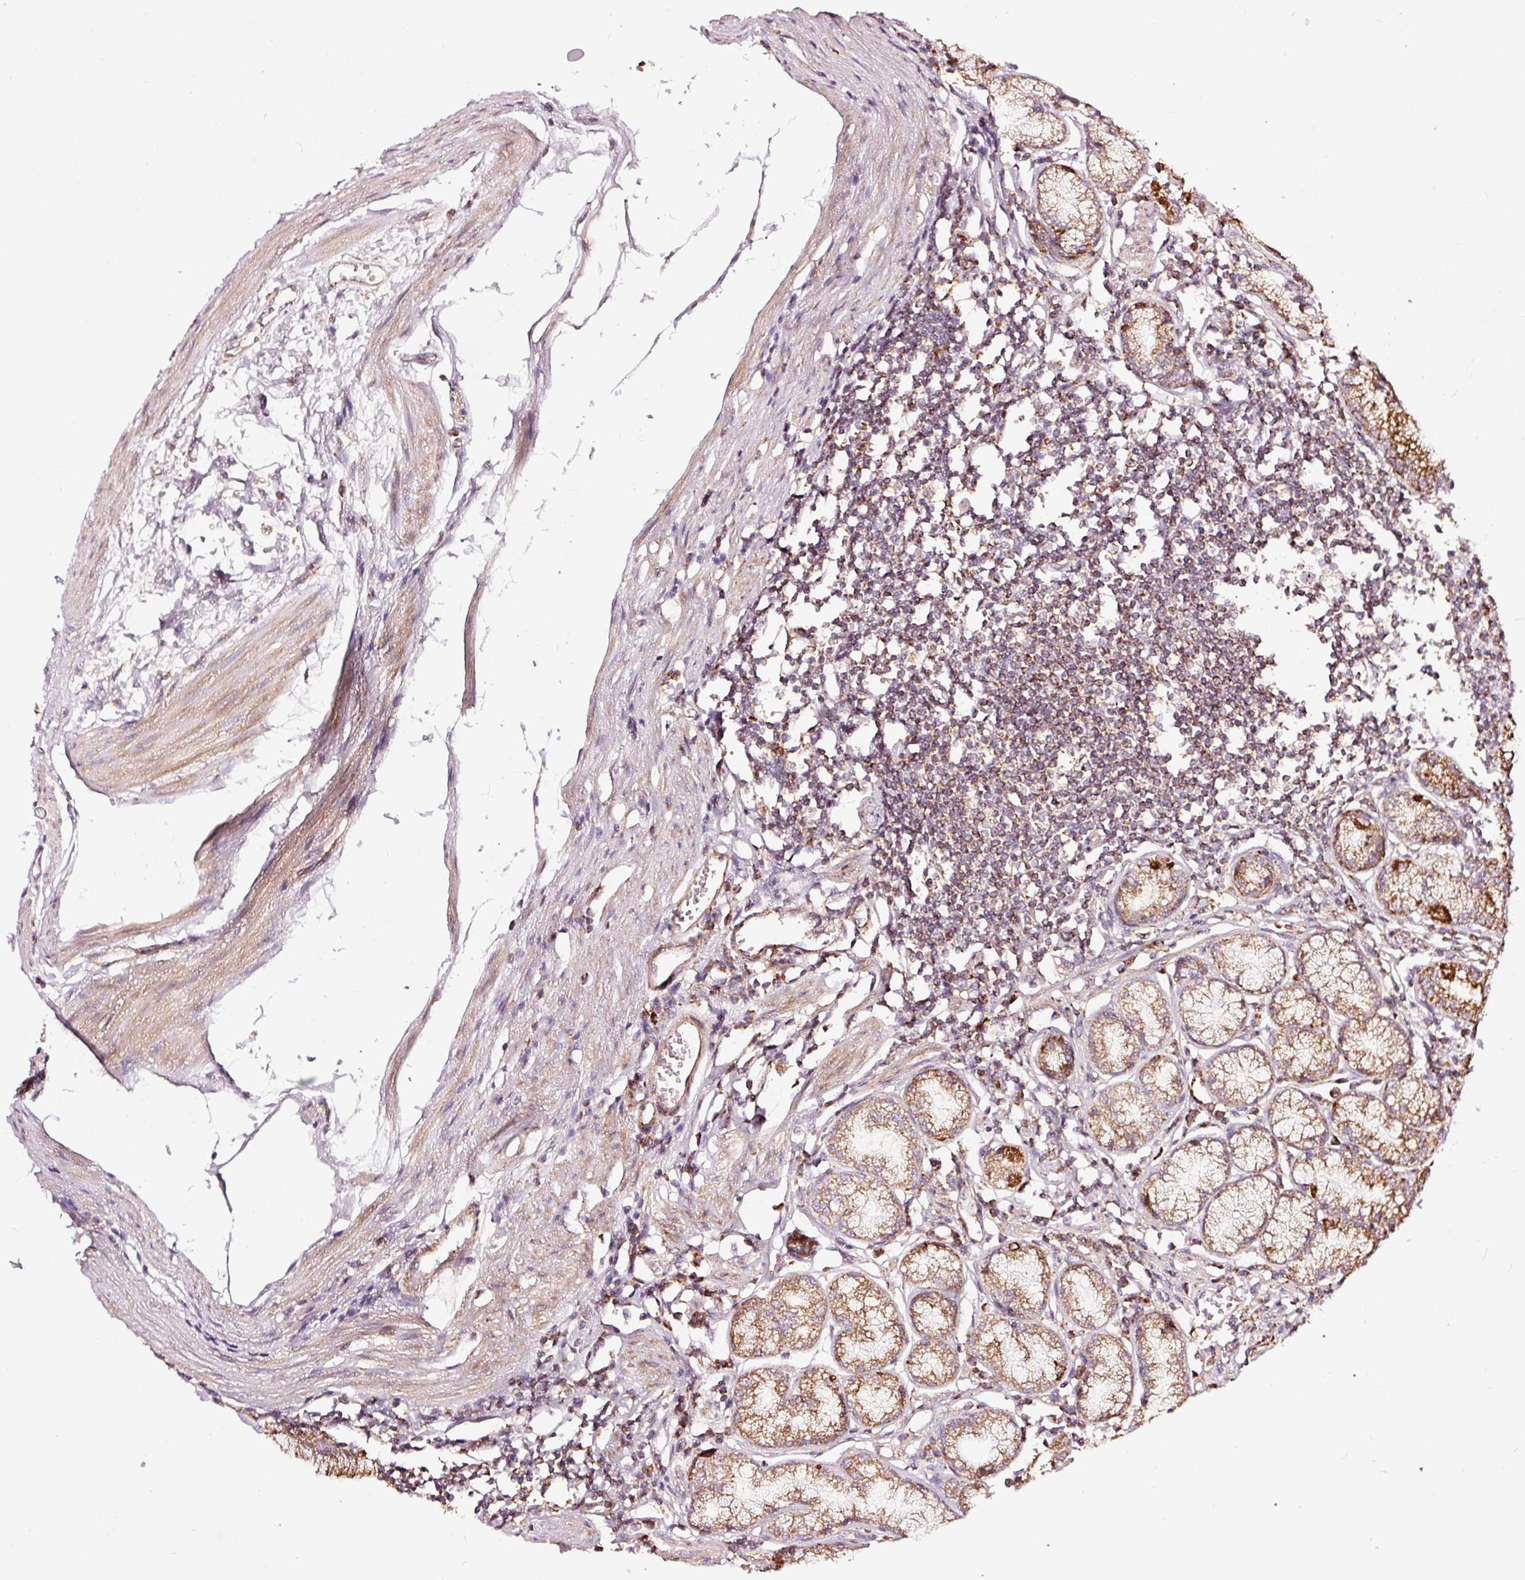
{"staining": {"intensity": "strong", "quantity": ">75%", "location": "cytoplasmic/membranous"}, "tissue": "stomach", "cell_type": "Glandular cells", "image_type": "normal", "snomed": [{"axis": "morphology", "description": "Normal tissue, NOS"}, {"axis": "topography", "description": "Stomach"}], "caption": "The immunohistochemical stain shows strong cytoplasmic/membranous staining in glandular cells of benign stomach. (DAB (3,3'-diaminobenzidine) = brown stain, brightfield microscopy at high magnification).", "gene": "TPM1", "patient": {"sex": "male", "age": 55}}